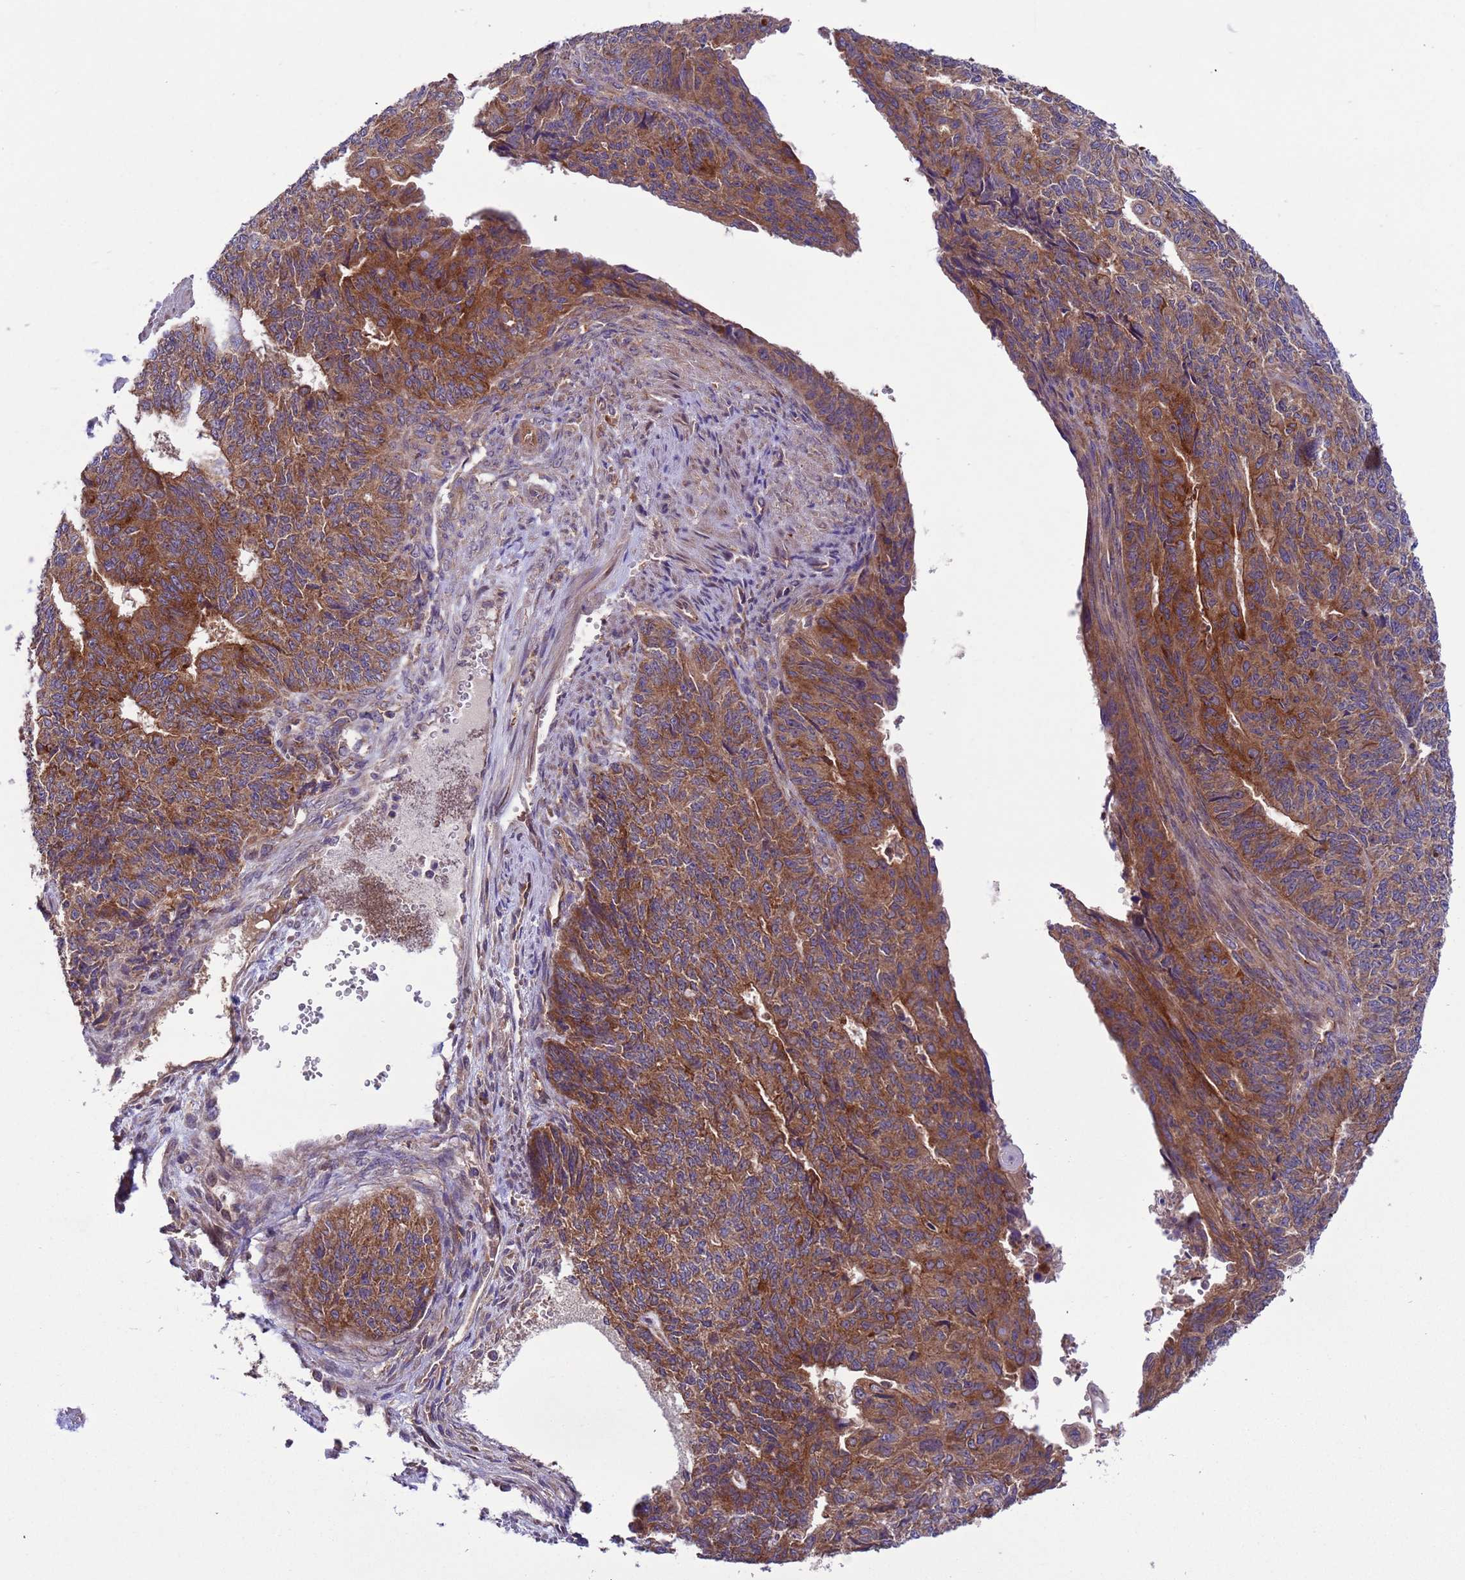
{"staining": {"intensity": "strong", "quantity": ">75%", "location": "cytoplasmic/membranous"}, "tissue": "endometrial cancer", "cell_type": "Tumor cells", "image_type": "cancer", "snomed": [{"axis": "morphology", "description": "Adenocarcinoma, NOS"}, {"axis": "topography", "description": "Endometrium"}], "caption": "This is an image of immunohistochemistry staining of endometrial cancer, which shows strong positivity in the cytoplasmic/membranous of tumor cells.", "gene": "ARHGAP12", "patient": {"sex": "female", "age": 32}}